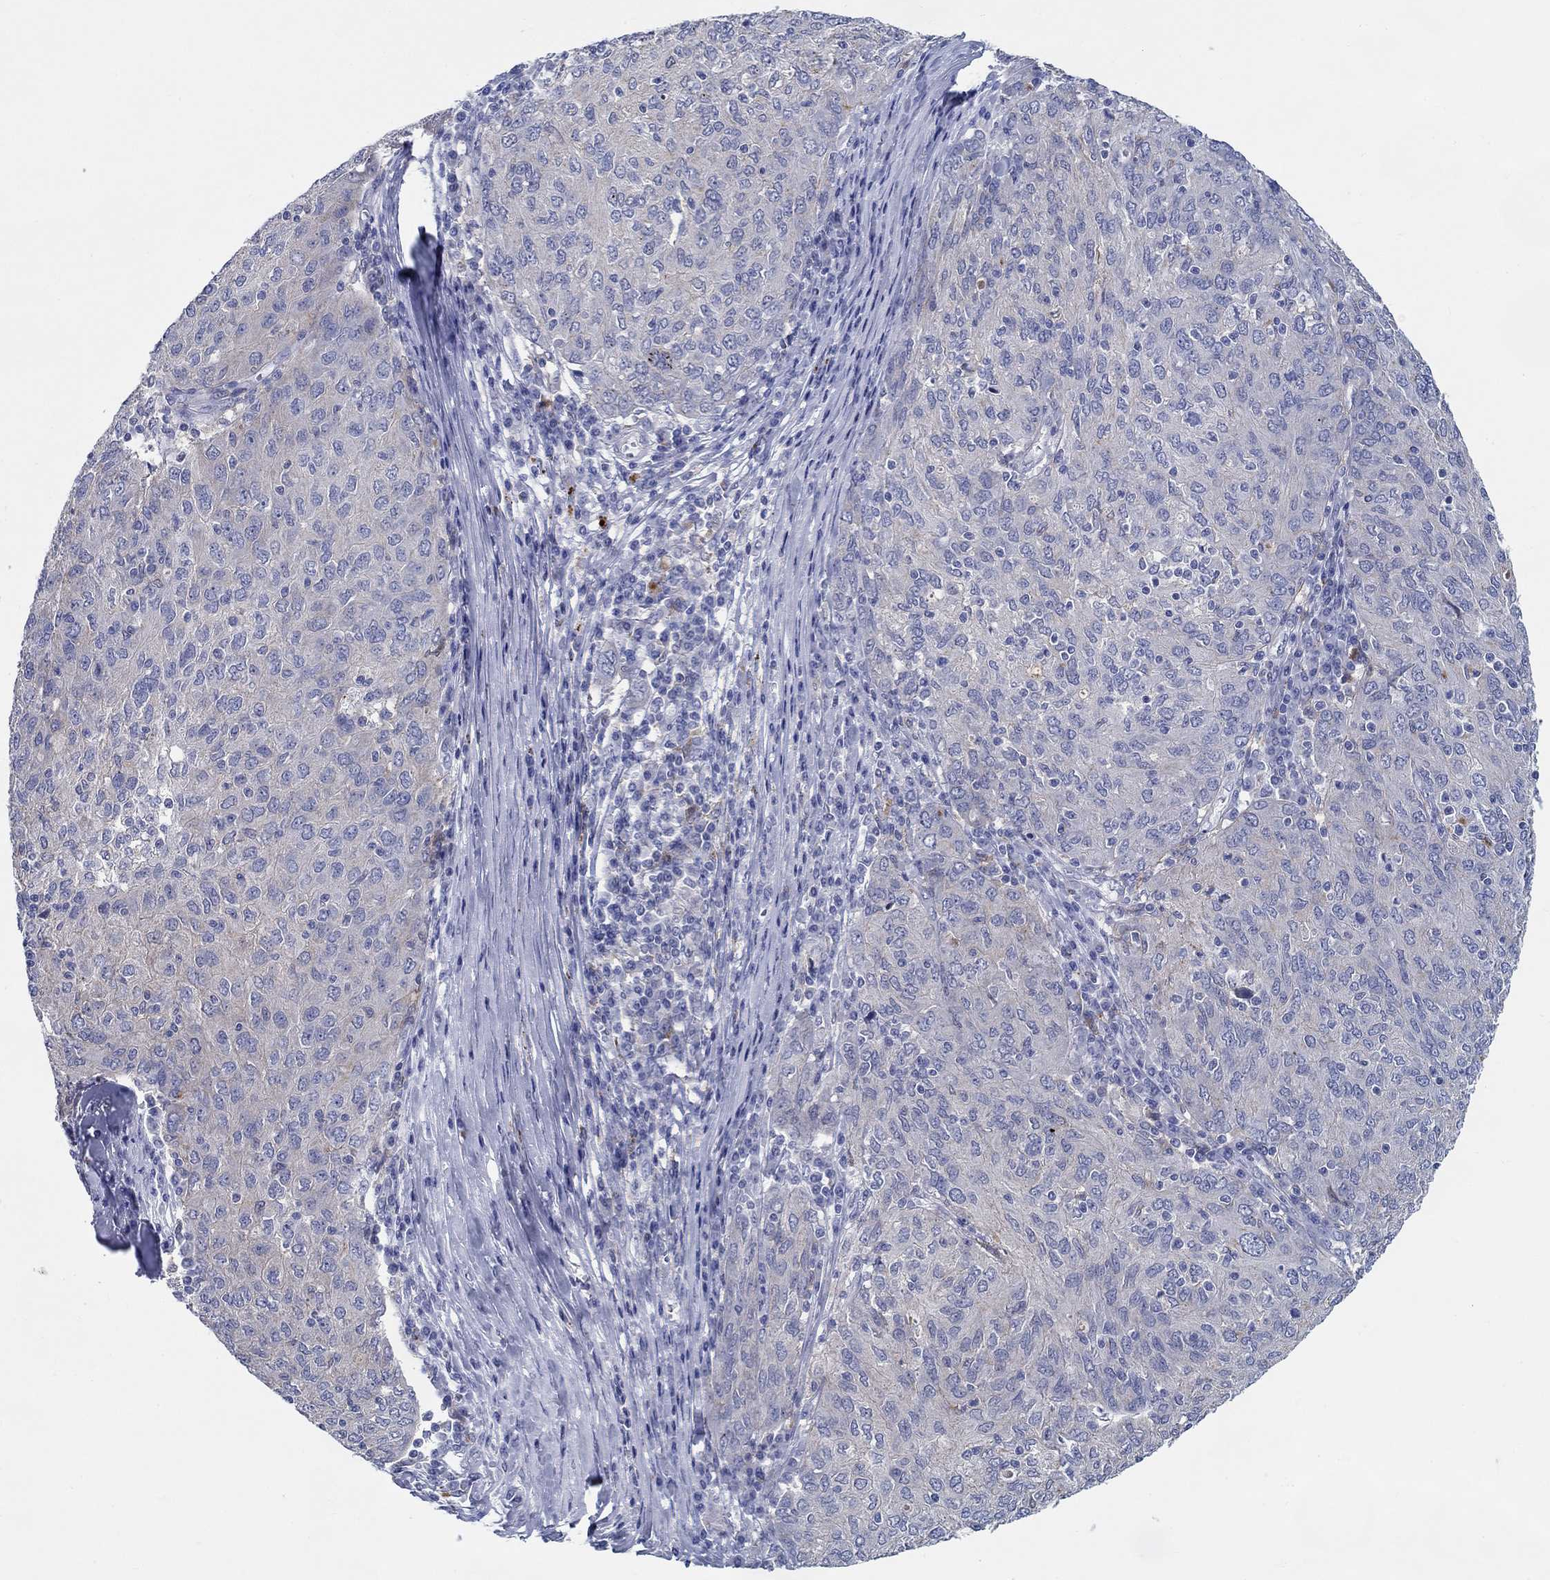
{"staining": {"intensity": "negative", "quantity": "none", "location": "none"}, "tissue": "ovarian cancer", "cell_type": "Tumor cells", "image_type": "cancer", "snomed": [{"axis": "morphology", "description": "Carcinoma, endometroid"}, {"axis": "topography", "description": "Ovary"}], "caption": "DAB (3,3'-diaminobenzidine) immunohistochemical staining of ovarian cancer displays no significant expression in tumor cells. Brightfield microscopy of immunohistochemistry (IHC) stained with DAB (3,3'-diaminobenzidine) (brown) and hematoxylin (blue), captured at high magnification.", "gene": "RAP1GAP", "patient": {"sex": "female", "age": 50}}